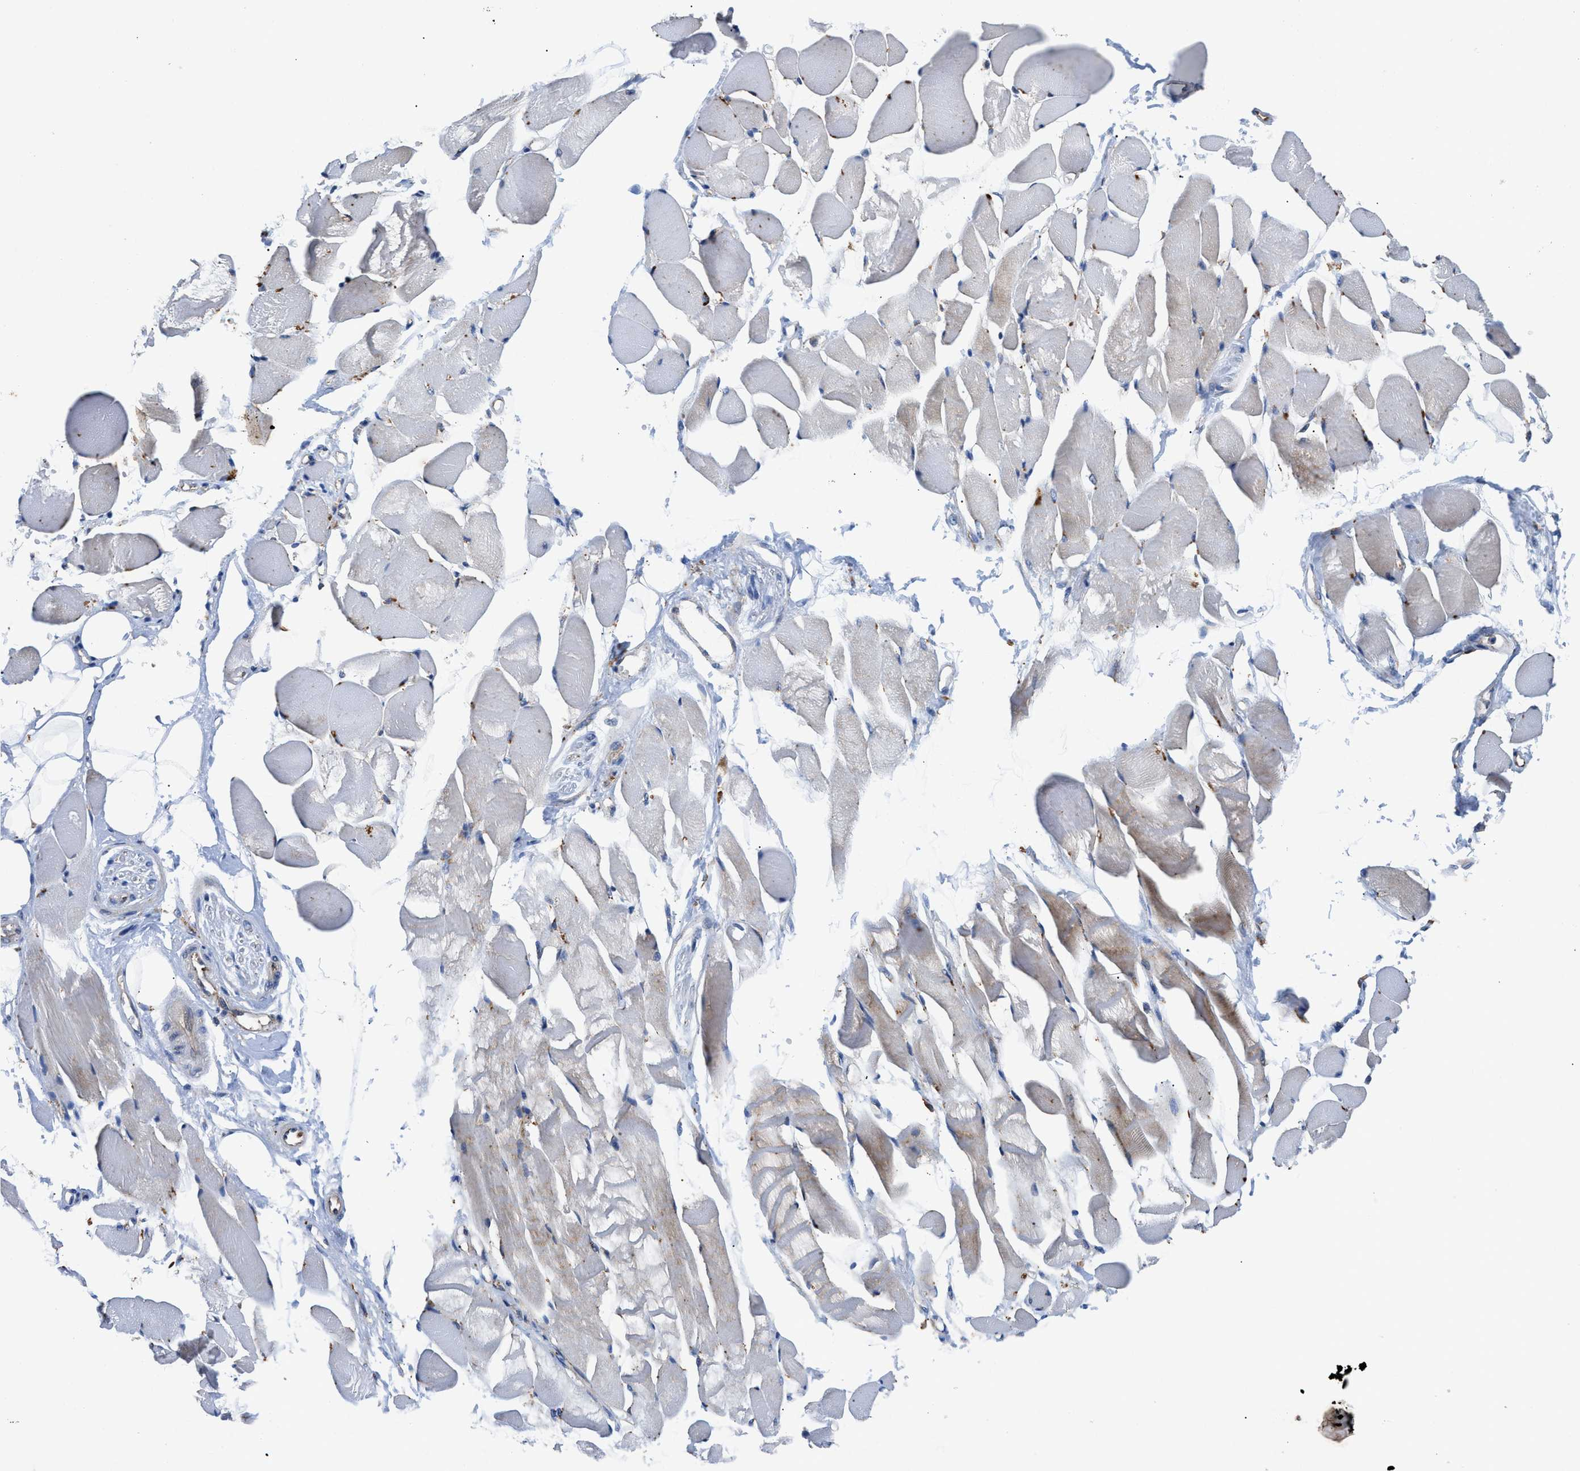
{"staining": {"intensity": "weak", "quantity": "<25%", "location": "cytoplasmic/membranous"}, "tissue": "skeletal muscle", "cell_type": "Myocytes", "image_type": "normal", "snomed": [{"axis": "morphology", "description": "Normal tissue, NOS"}, {"axis": "topography", "description": "Skeletal muscle"}, {"axis": "topography", "description": "Peripheral nerve tissue"}], "caption": "Immunohistochemical staining of unremarkable human skeletal muscle displays no significant expression in myocytes.", "gene": "ENPP4", "patient": {"sex": "female", "age": 84}}